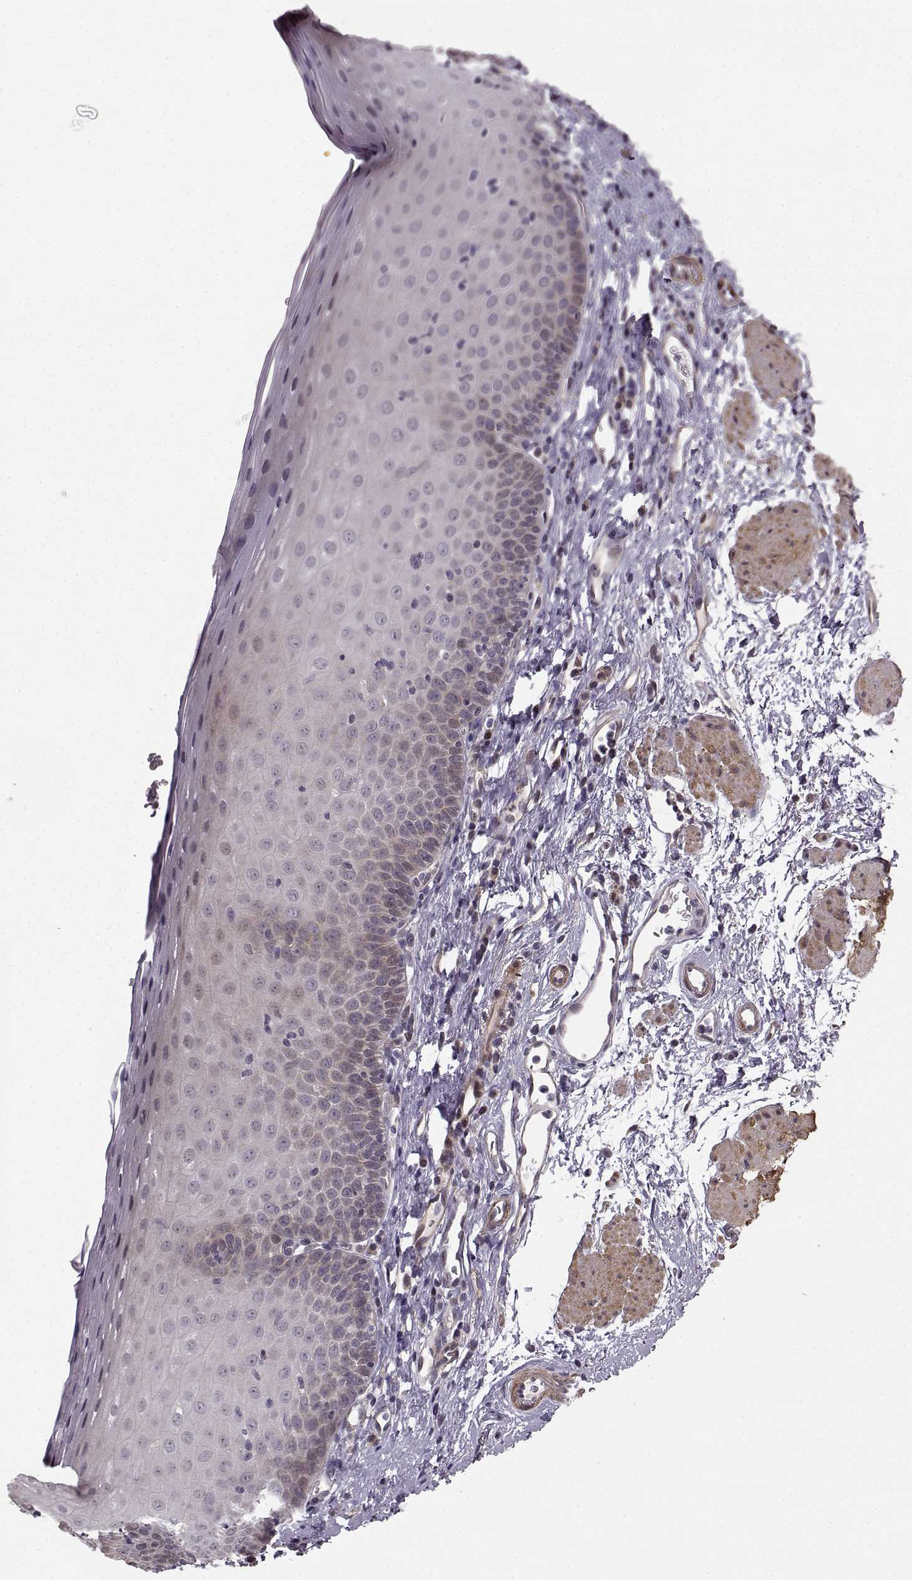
{"staining": {"intensity": "negative", "quantity": "none", "location": "none"}, "tissue": "esophagus", "cell_type": "Squamous epithelial cells", "image_type": "normal", "snomed": [{"axis": "morphology", "description": "Normal tissue, NOS"}, {"axis": "topography", "description": "Esophagus"}], "caption": "A high-resolution histopathology image shows immunohistochemistry staining of normal esophagus, which shows no significant positivity in squamous epithelial cells.", "gene": "BACH2", "patient": {"sex": "female", "age": 64}}